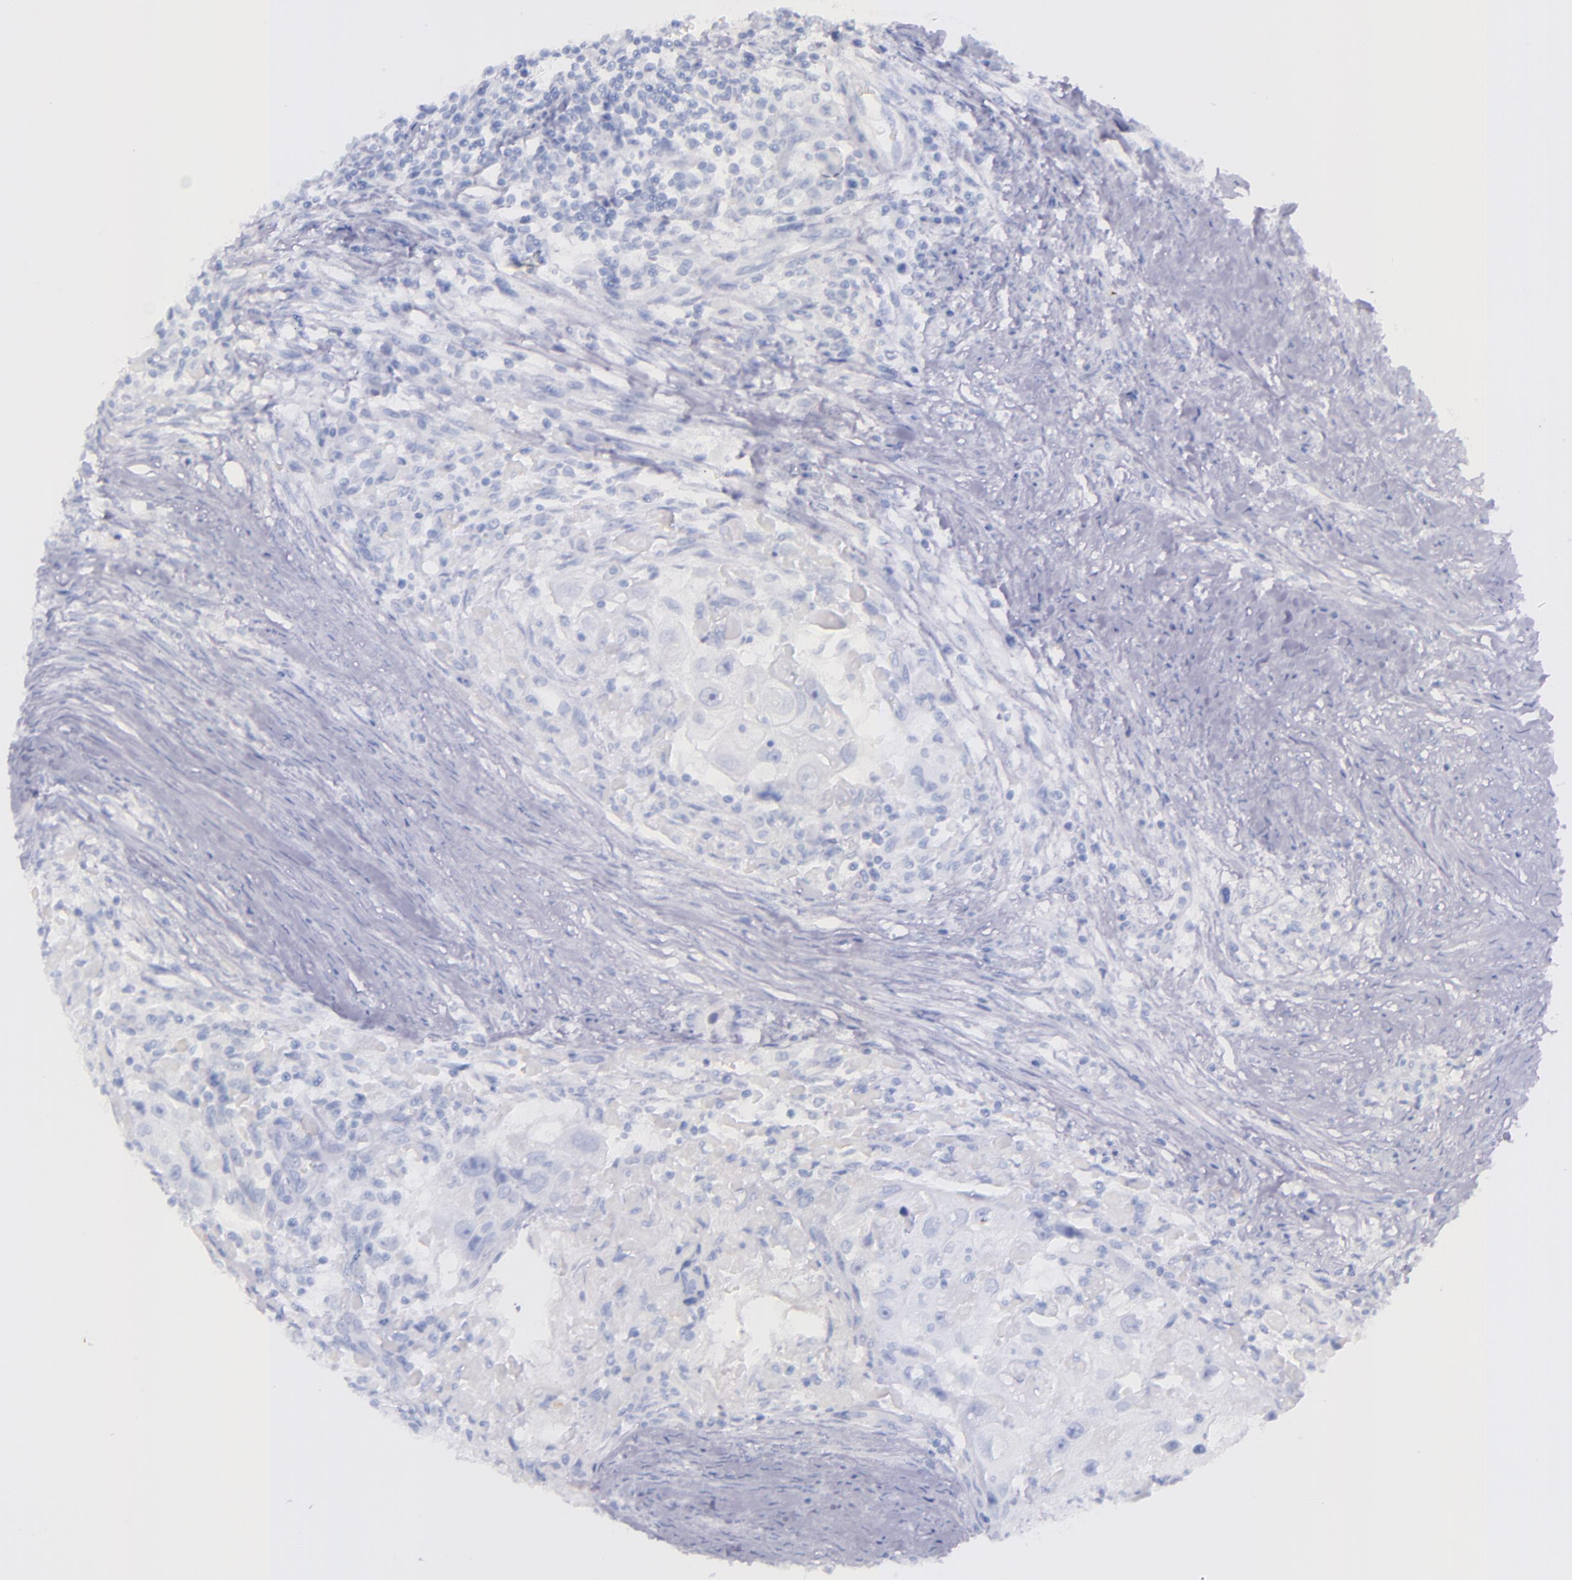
{"staining": {"intensity": "negative", "quantity": "none", "location": "none"}, "tissue": "head and neck cancer", "cell_type": "Tumor cells", "image_type": "cancer", "snomed": [{"axis": "morphology", "description": "Squamous cell carcinoma, NOS"}, {"axis": "topography", "description": "Head-Neck"}], "caption": "A high-resolution histopathology image shows immunohistochemistry staining of head and neck squamous cell carcinoma, which demonstrates no significant expression in tumor cells. (DAB (3,3'-diaminobenzidine) IHC, high magnification).", "gene": "SFTPA2", "patient": {"sex": "male", "age": 64}}